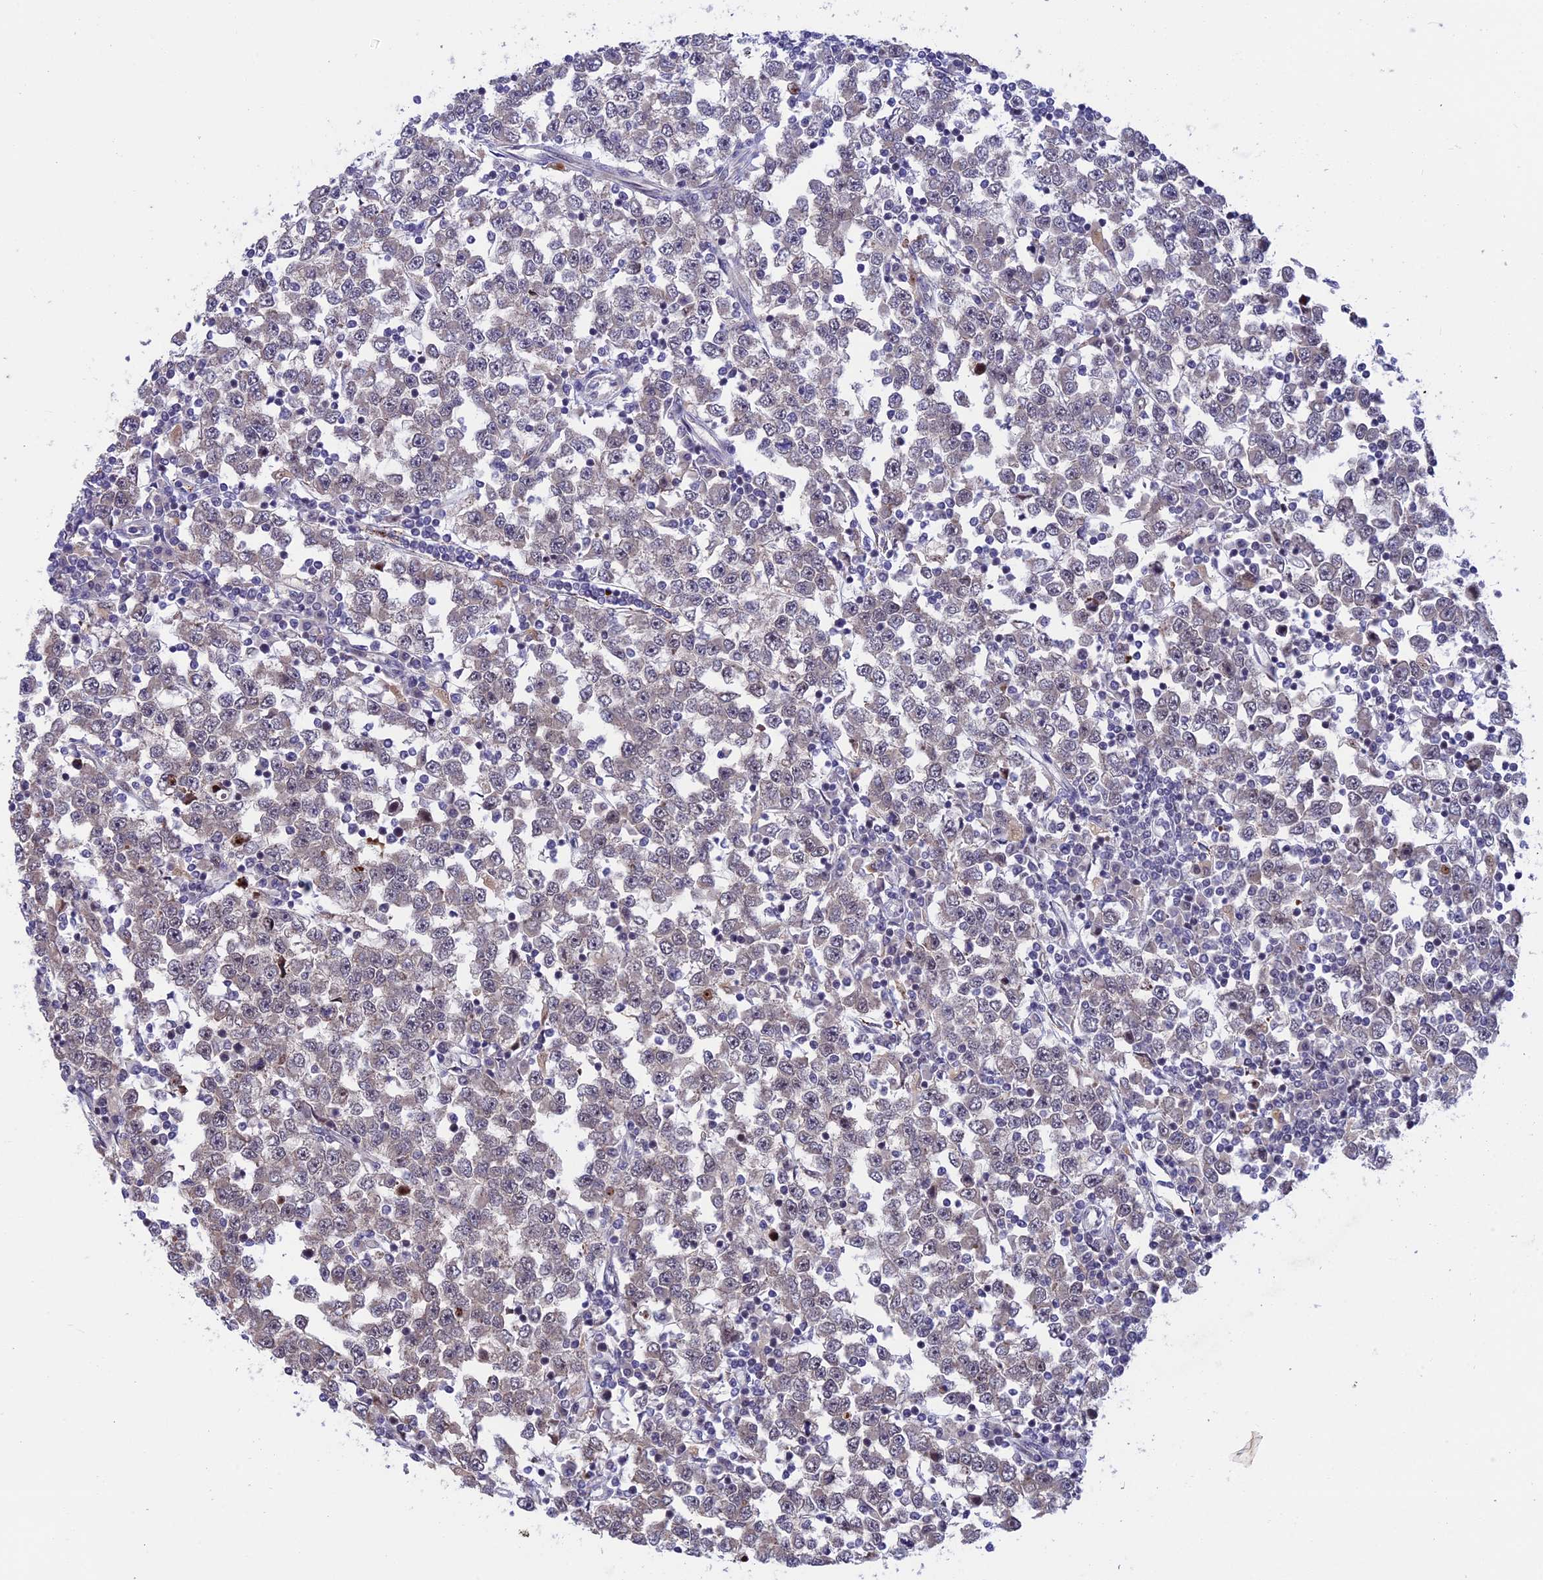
{"staining": {"intensity": "negative", "quantity": "none", "location": "none"}, "tissue": "testis cancer", "cell_type": "Tumor cells", "image_type": "cancer", "snomed": [{"axis": "morphology", "description": "Seminoma, NOS"}, {"axis": "topography", "description": "Testis"}], "caption": "Immunohistochemistry histopathology image of neoplastic tissue: human testis cancer stained with DAB reveals no significant protein staining in tumor cells.", "gene": "POLR2C", "patient": {"sex": "male", "age": 65}}